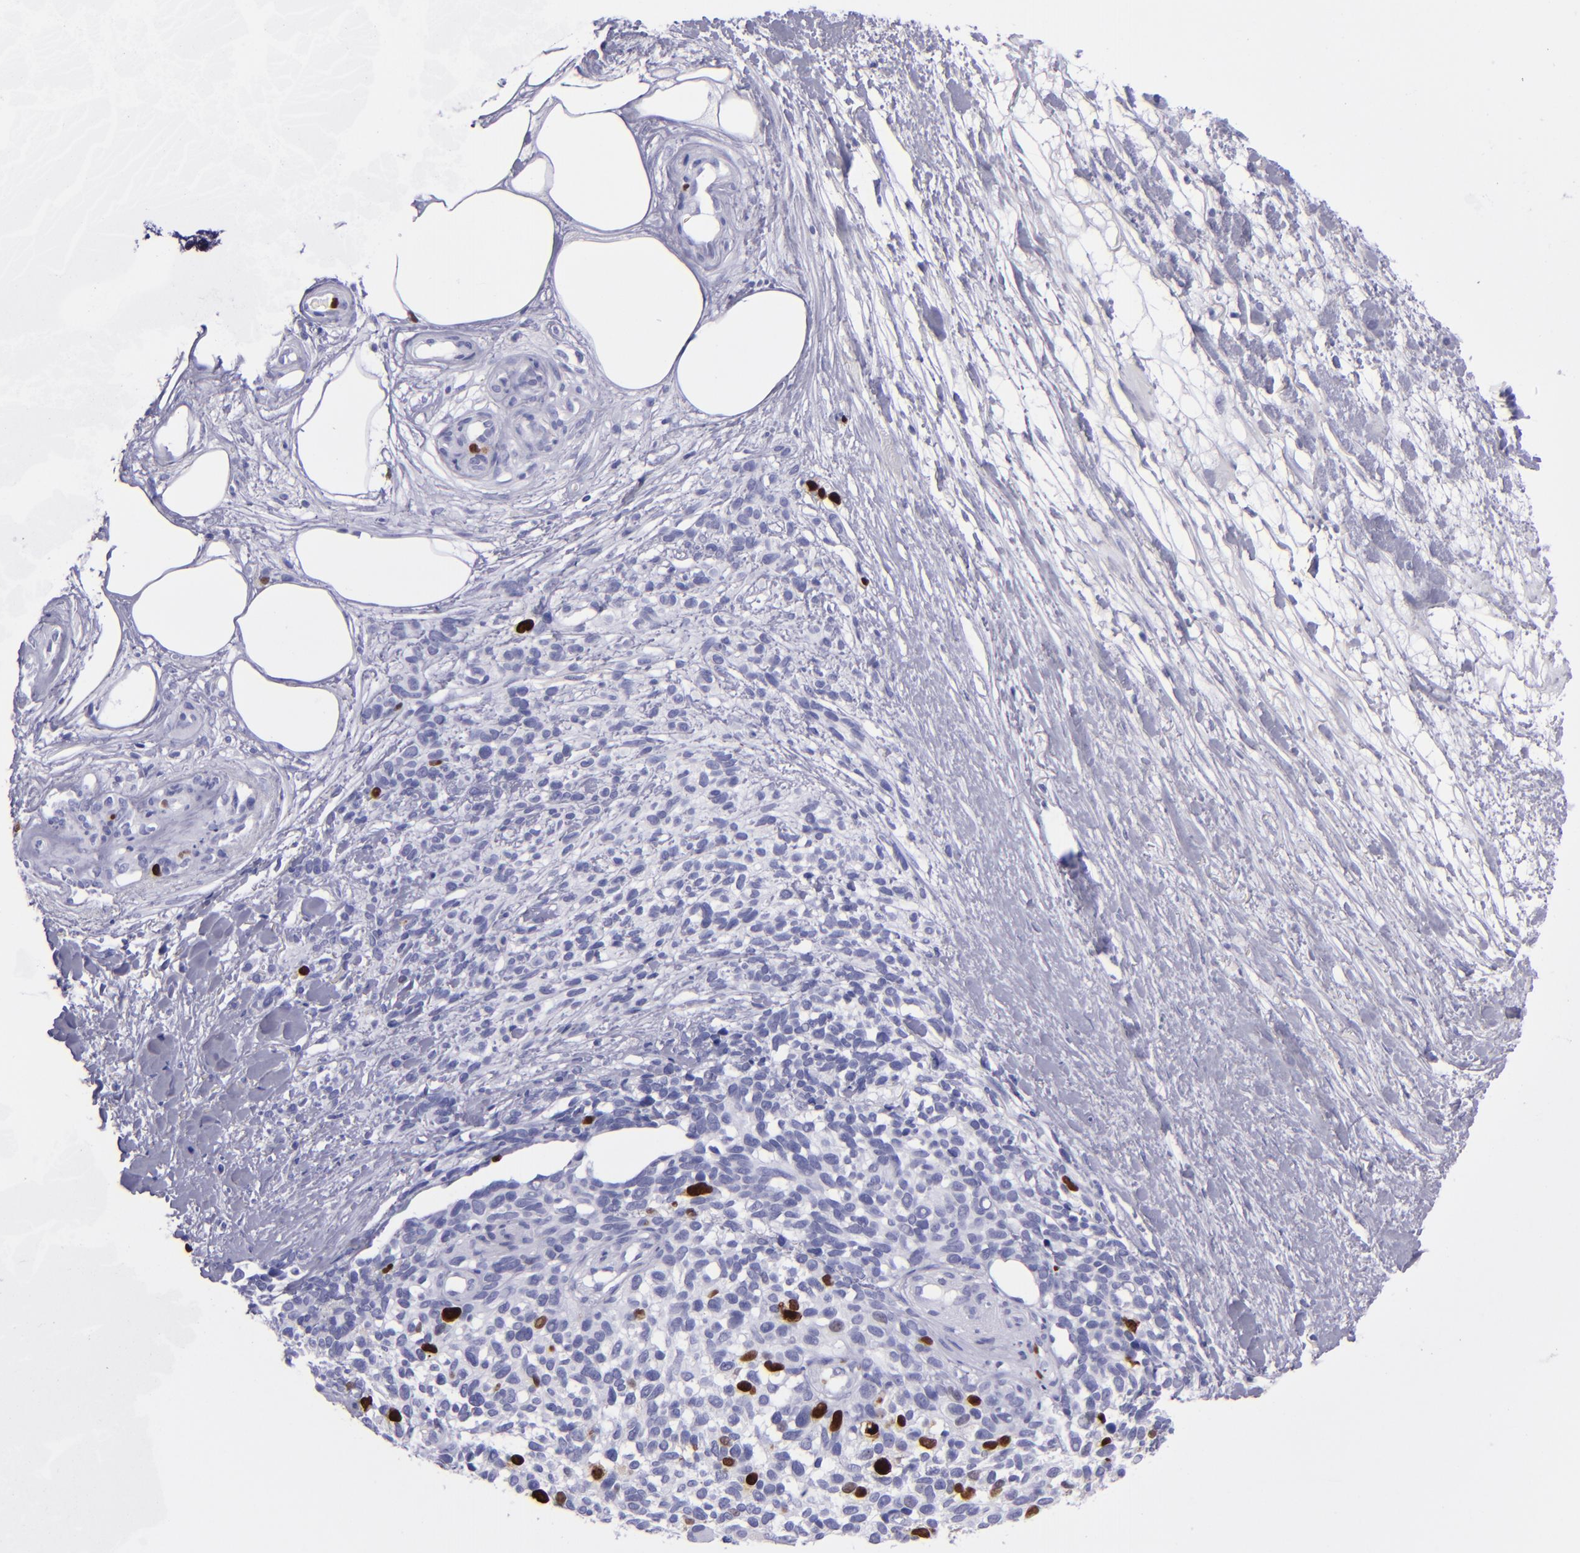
{"staining": {"intensity": "strong", "quantity": "<25%", "location": "nuclear"}, "tissue": "melanoma", "cell_type": "Tumor cells", "image_type": "cancer", "snomed": [{"axis": "morphology", "description": "Malignant melanoma, NOS"}, {"axis": "topography", "description": "Skin"}], "caption": "This image demonstrates melanoma stained with IHC to label a protein in brown. The nuclear of tumor cells show strong positivity for the protein. Nuclei are counter-stained blue.", "gene": "TOP2A", "patient": {"sex": "female", "age": 85}}